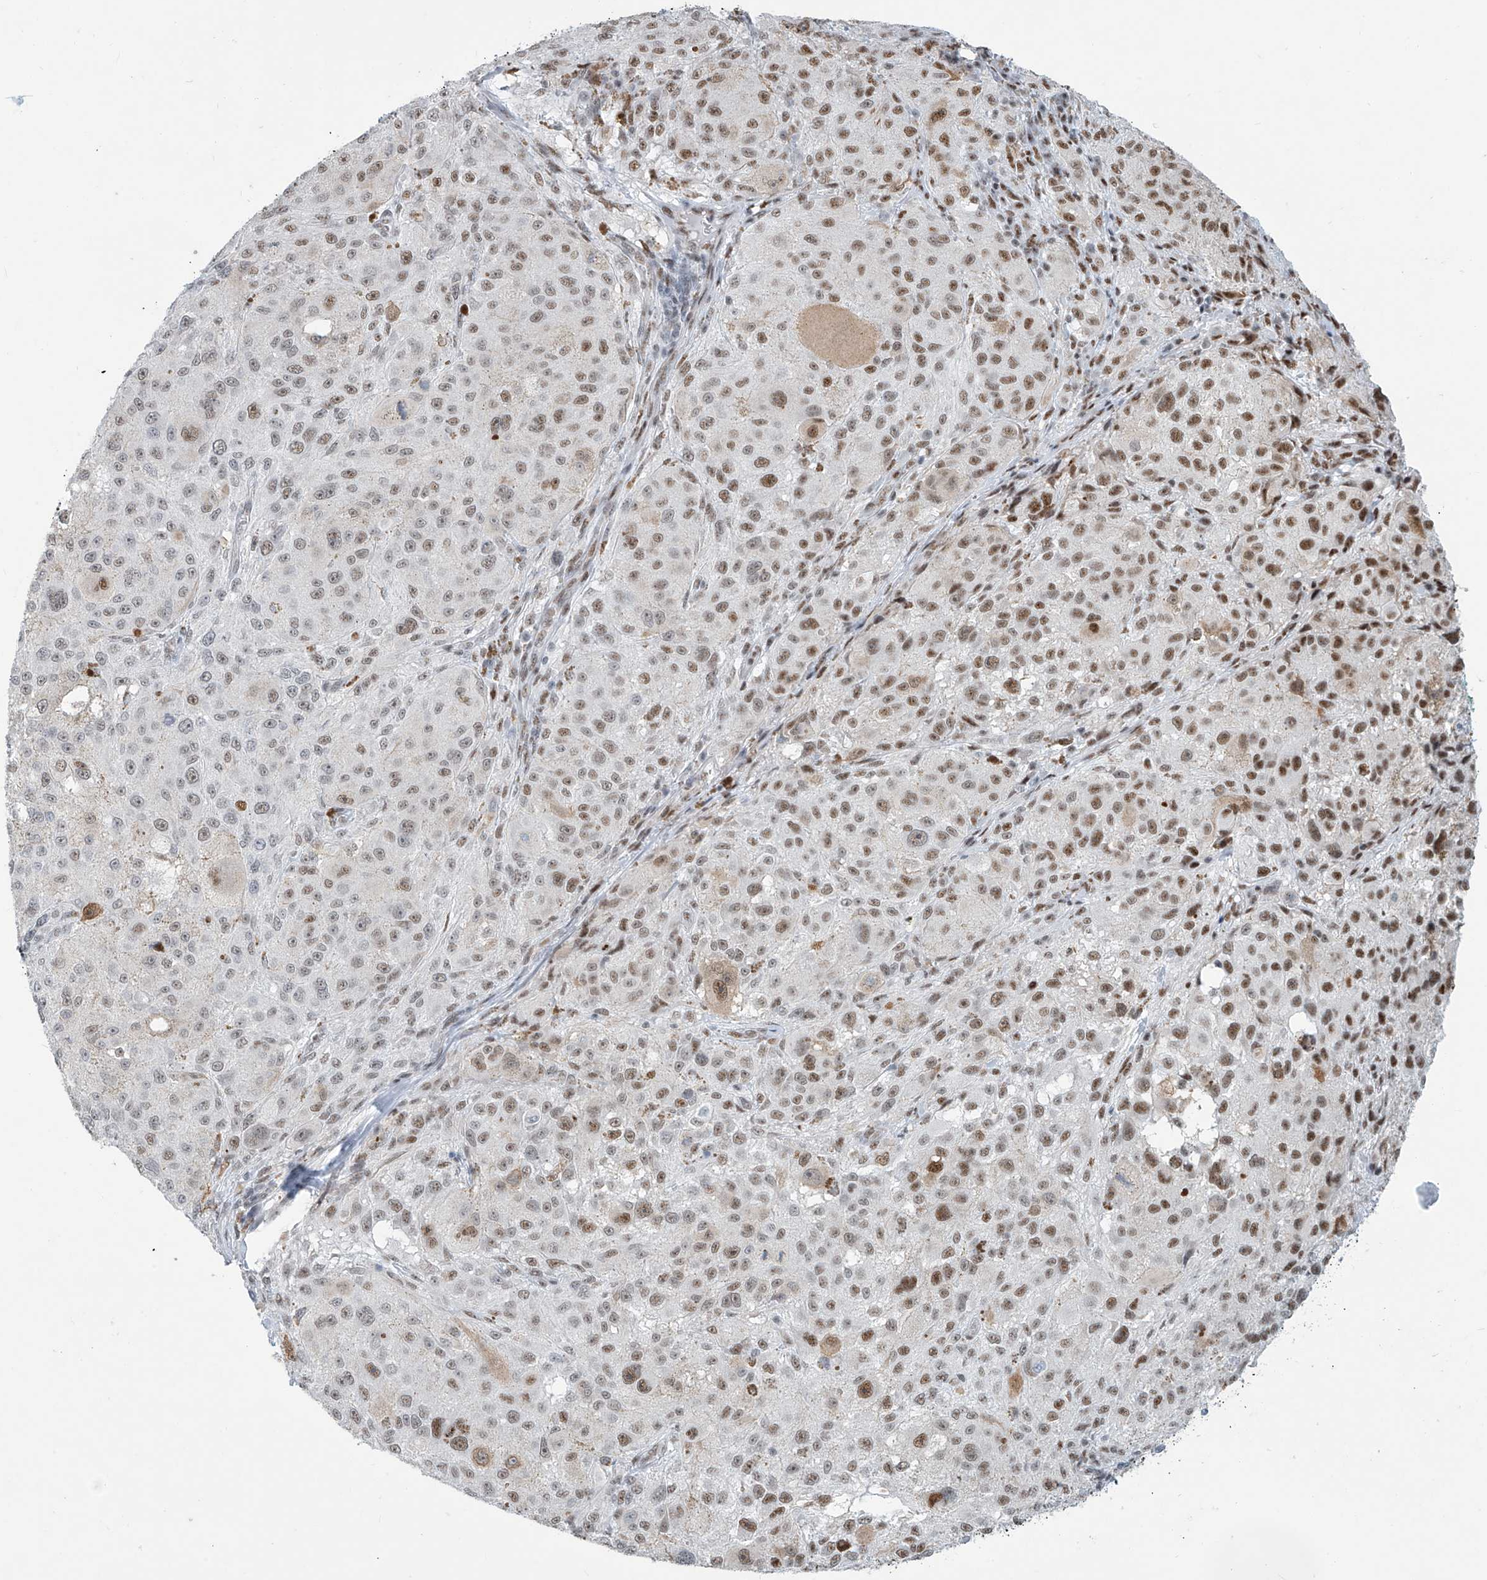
{"staining": {"intensity": "moderate", "quantity": "25%-75%", "location": "nuclear"}, "tissue": "melanoma", "cell_type": "Tumor cells", "image_type": "cancer", "snomed": [{"axis": "morphology", "description": "Necrosis, NOS"}, {"axis": "morphology", "description": "Malignant melanoma, NOS"}, {"axis": "topography", "description": "Skin"}], "caption": "Tumor cells exhibit medium levels of moderate nuclear positivity in approximately 25%-75% of cells in malignant melanoma.", "gene": "SARNP", "patient": {"sex": "female", "age": 87}}